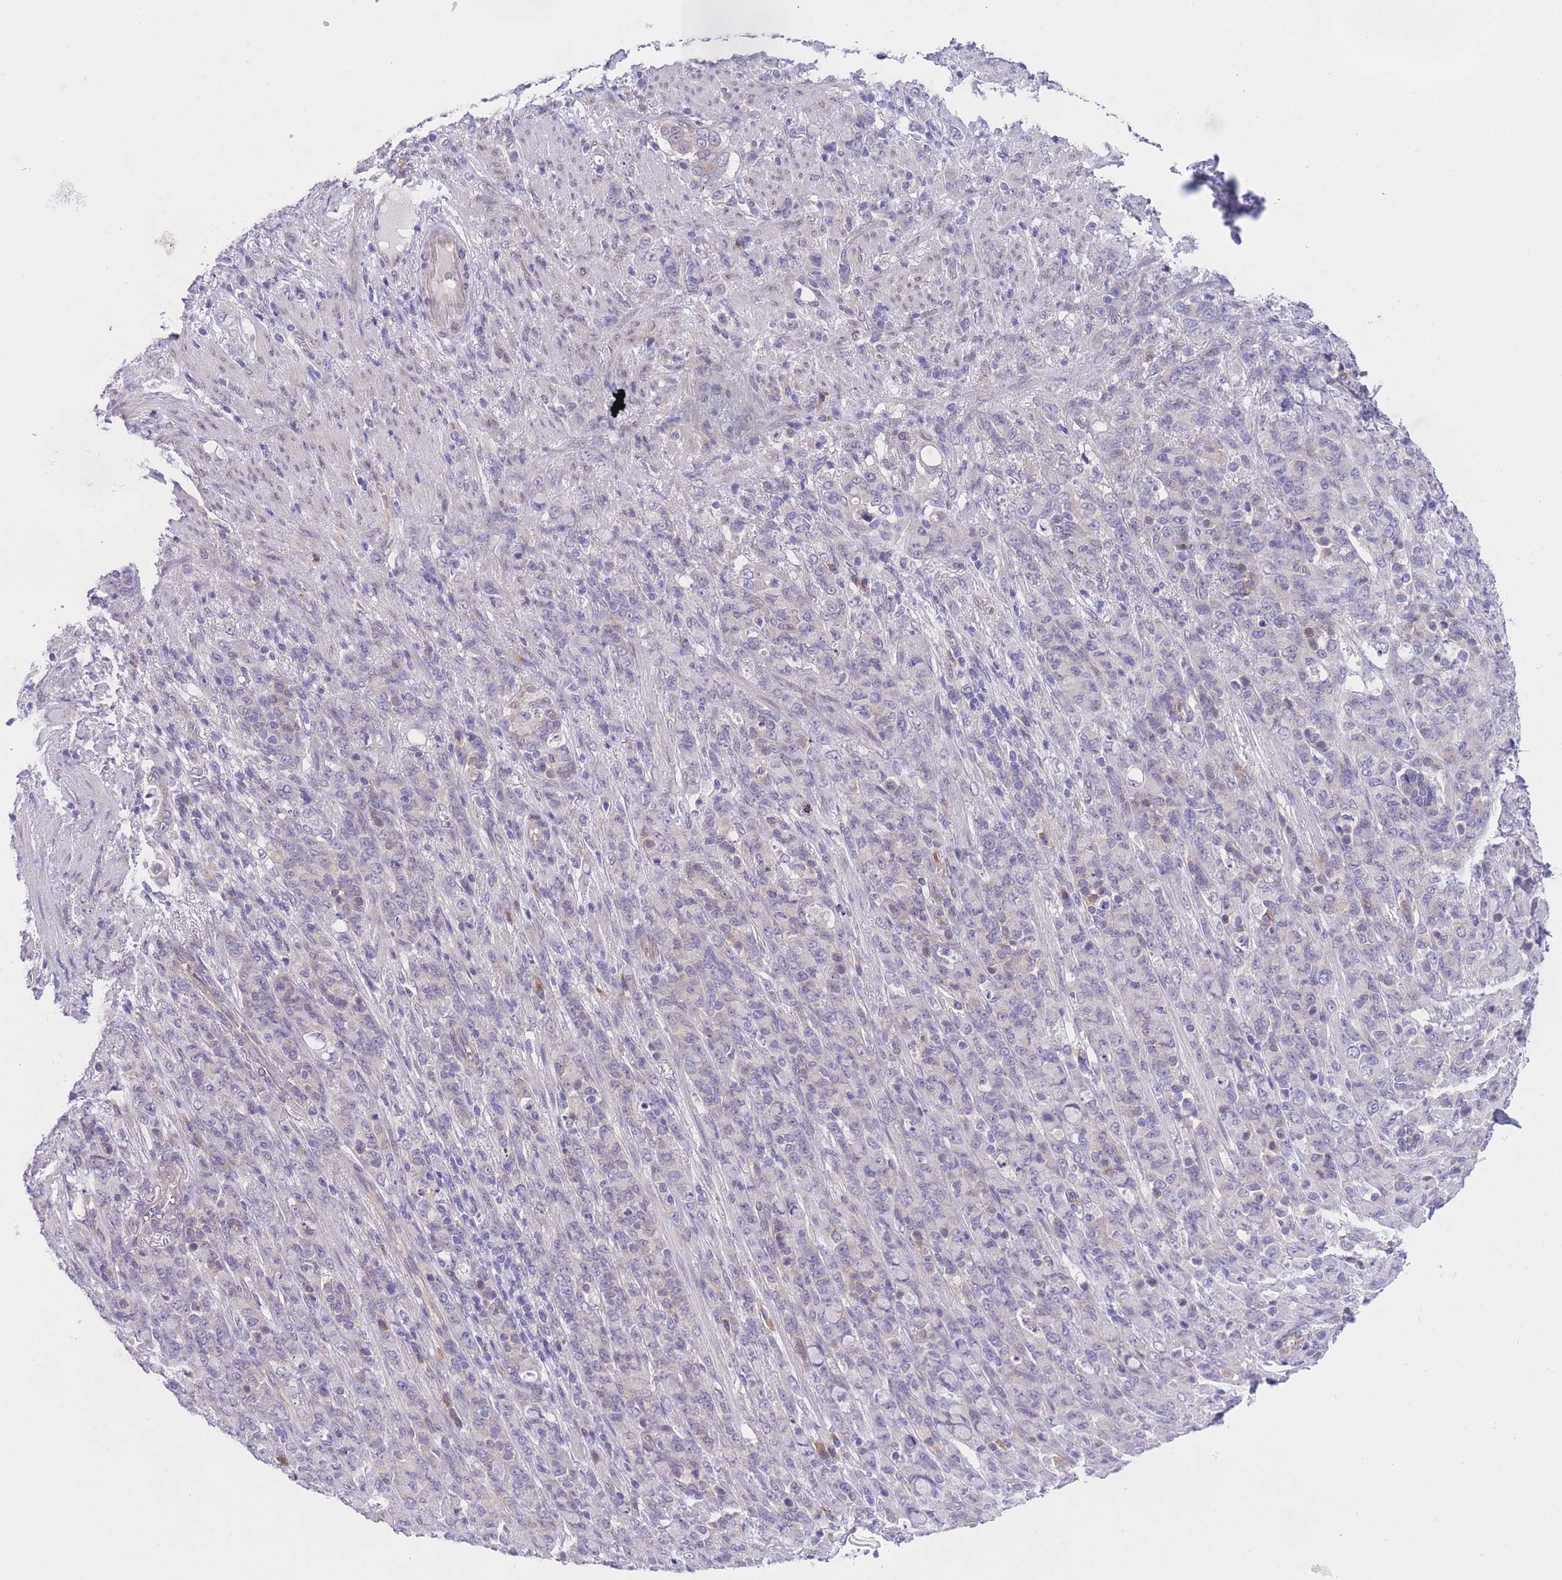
{"staining": {"intensity": "negative", "quantity": "none", "location": "none"}, "tissue": "stomach cancer", "cell_type": "Tumor cells", "image_type": "cancer", "snomed": [{"axis": "morphology", "description": "Adenocarcinoma, NOS"}, {"axis": "topography", "description": "Stomach"}], "caption": "Adenocarcinoma (stomach) was stained to show a protein in brown. There is no significant positivity in tumor cells. Nuclei are stained in blue.", "gene": "WWOX", "patient": {"sex": "female", "age": 79}}